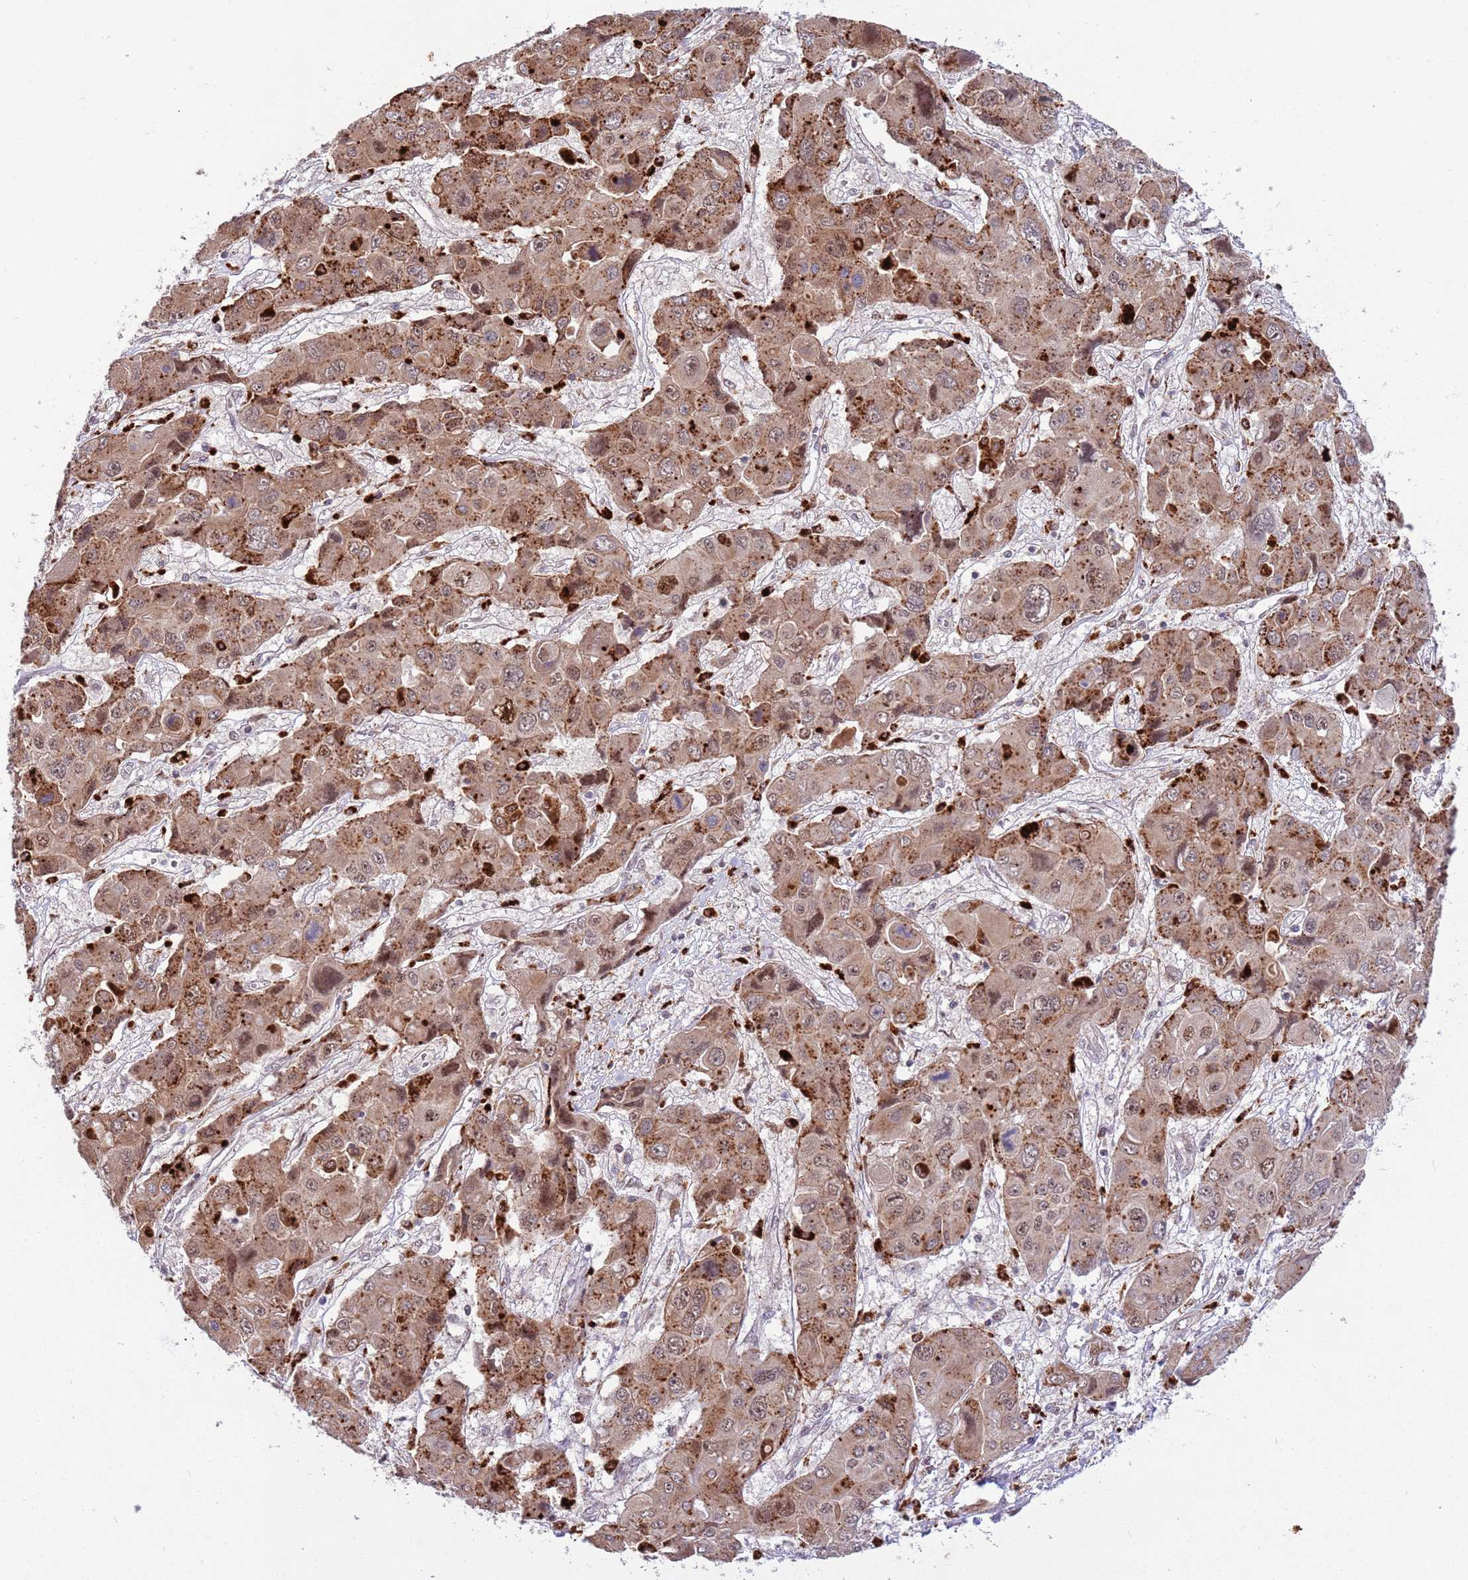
{"staining": {"intensity": "moderate", "quantity": ">75%", "location": "cytoplasmic/membranous,nuclear"}, "tissue": "liver cancer", "cell_type": "Tumor cells", "image_type": "cancer", "snomed": [{"axis": "morphology", "description": "Cholangiocarcinoma"}, {"axis": "topography", "description": "Liver"}], "caption": "An image of cholangiocarcinoma (liver) stained for a protein demonstrates moderate cytoplasmic/membranous and nuclear brown staining in tumor cells.", "gene": "TRIM27", "patient": {"sex": "male", "age": 67}}